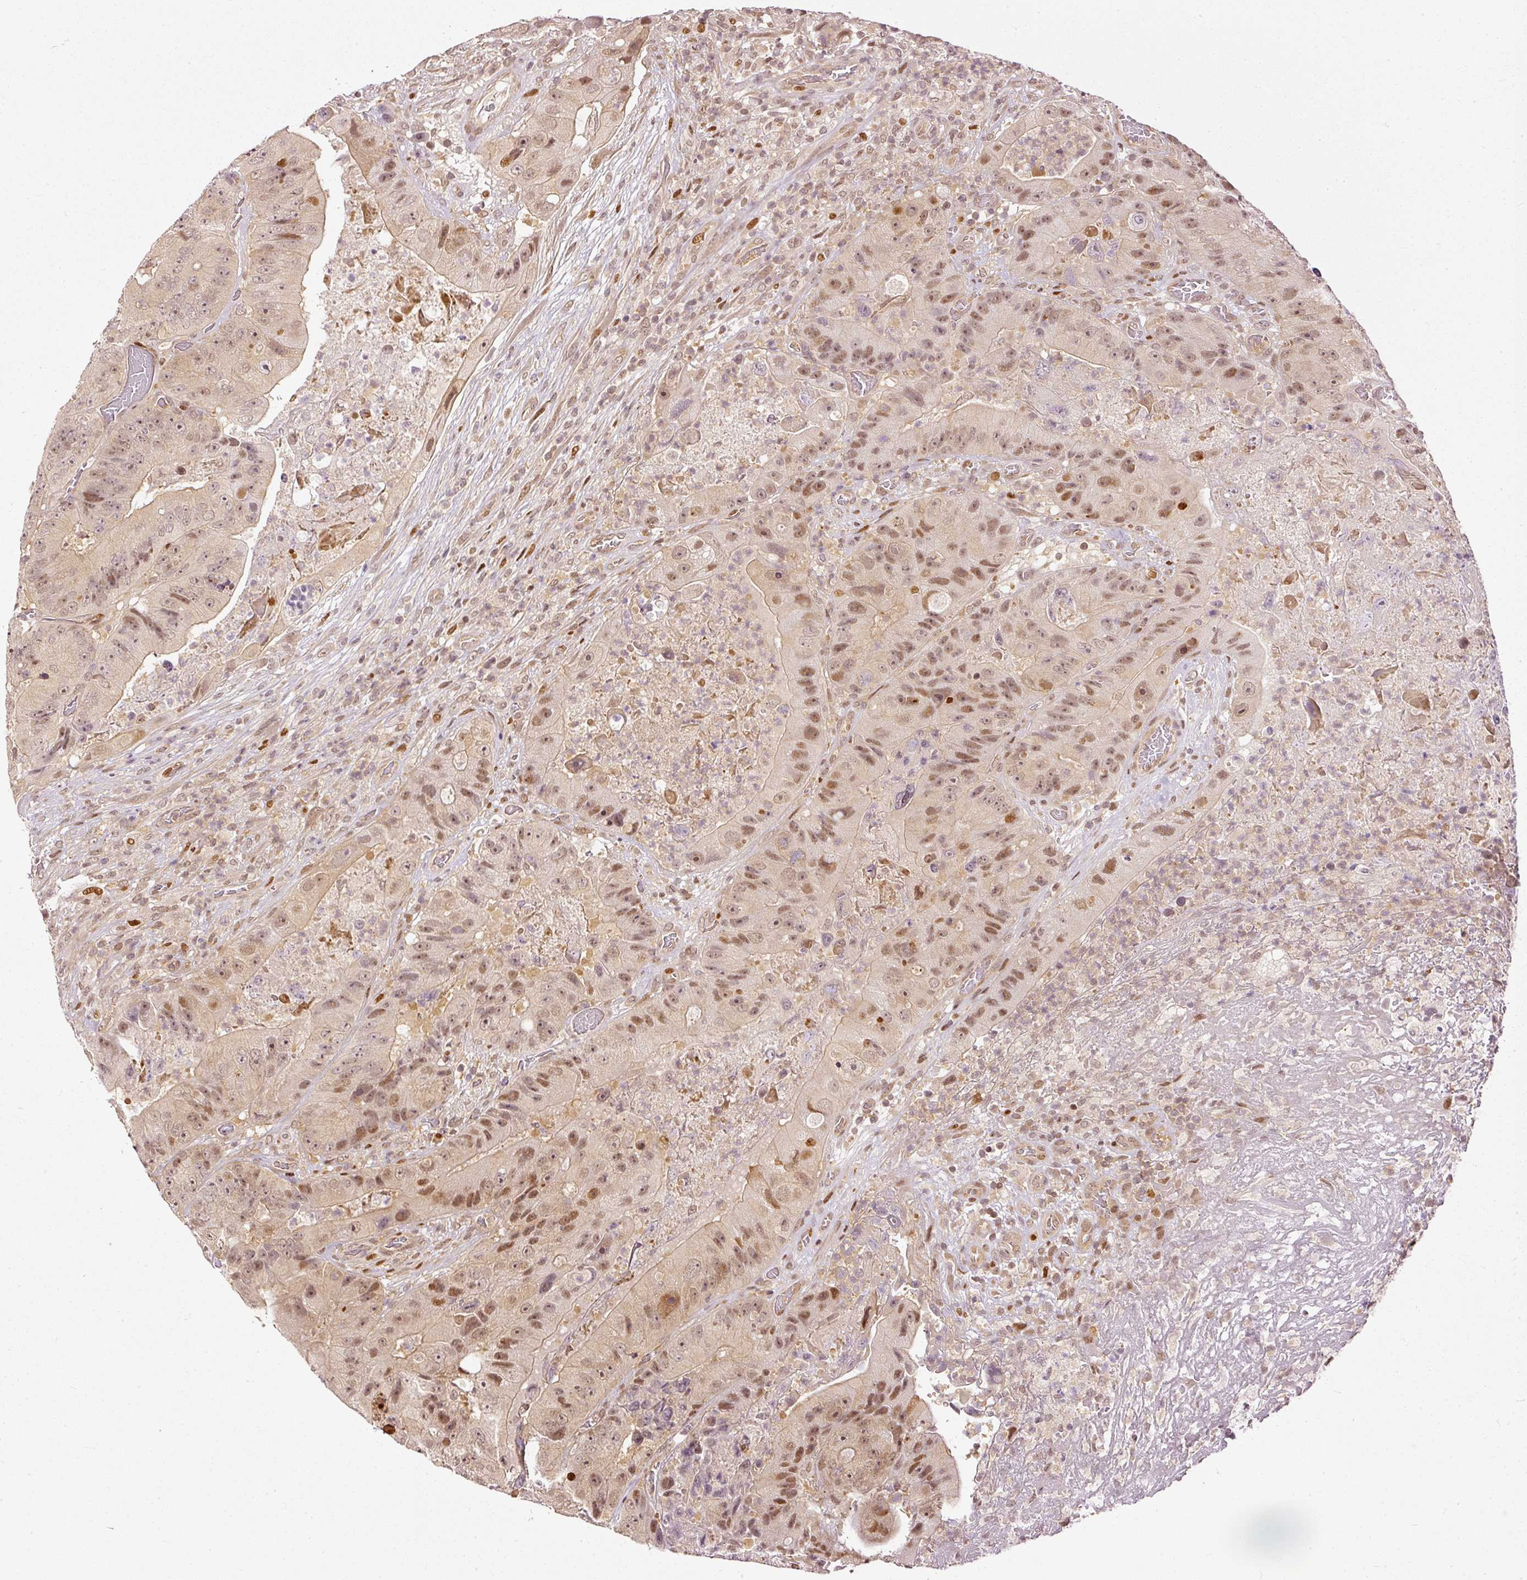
{"staining": {"intensity": "moderate", "quantity": ">75%", "location": "nuclear"}, "tissue": "colorectal cancer", "cell_type": "Tumor cells", "image_type": "cancer", "snomed": [{"axis": "morphology", "description": "Adenocarcinoma, NOS"}, {"axis": "topography", "description": "Colon"}], "caption": "Immunohistochemistry (IHC) of colorectal adenocarcinoma displays medium levels of moderate nuclear staining in approximately >75% of tumor cells. (IHC, brightfield microscopy, high magnification).", "gene": "ZNF778", "patient": {"sex": "female", "age": 86}}